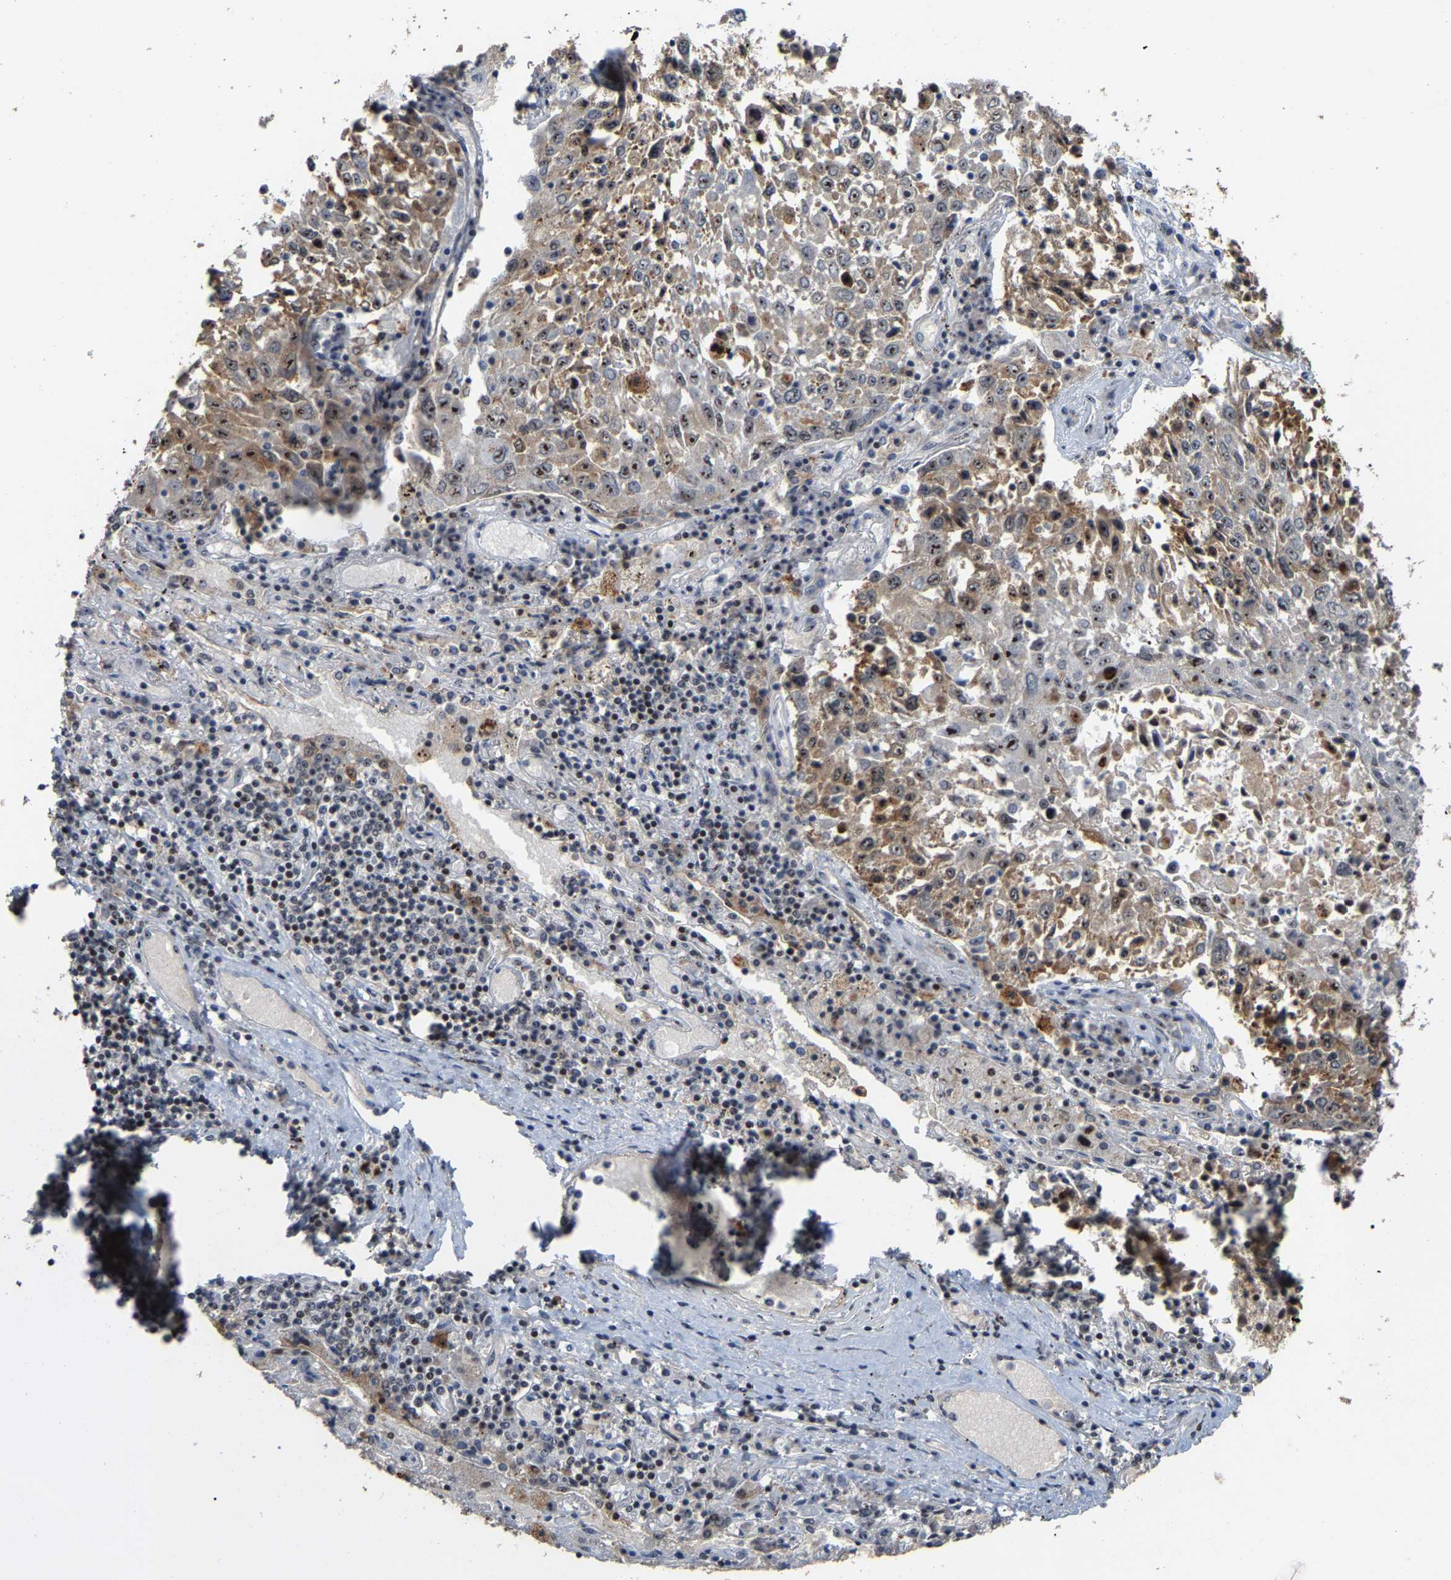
{"staining": {"intensity": "moderate", "quantity": ">75%", "location": "cytoplasmic/membranous,nuclear"}, "tissue": "lung cancer", "cell_type": "Tumor cells", "image_type": "cancer", "snomed": [{"axis": "morphology", "description": "Squamous cell carcinoma, NOS"}, {"axis": "topography", "description": "Lung"}], "caption": "Protein expression analysis of lung squamous cell carcinoma reveals moderate cytoplasmic/membranous and nuclear expression in approximately >75% of tumor cells. (IHC, brightfield microscopy, high magnification).", "gene": "NOP58", "patient": {"sex": "male", "age": 65}}